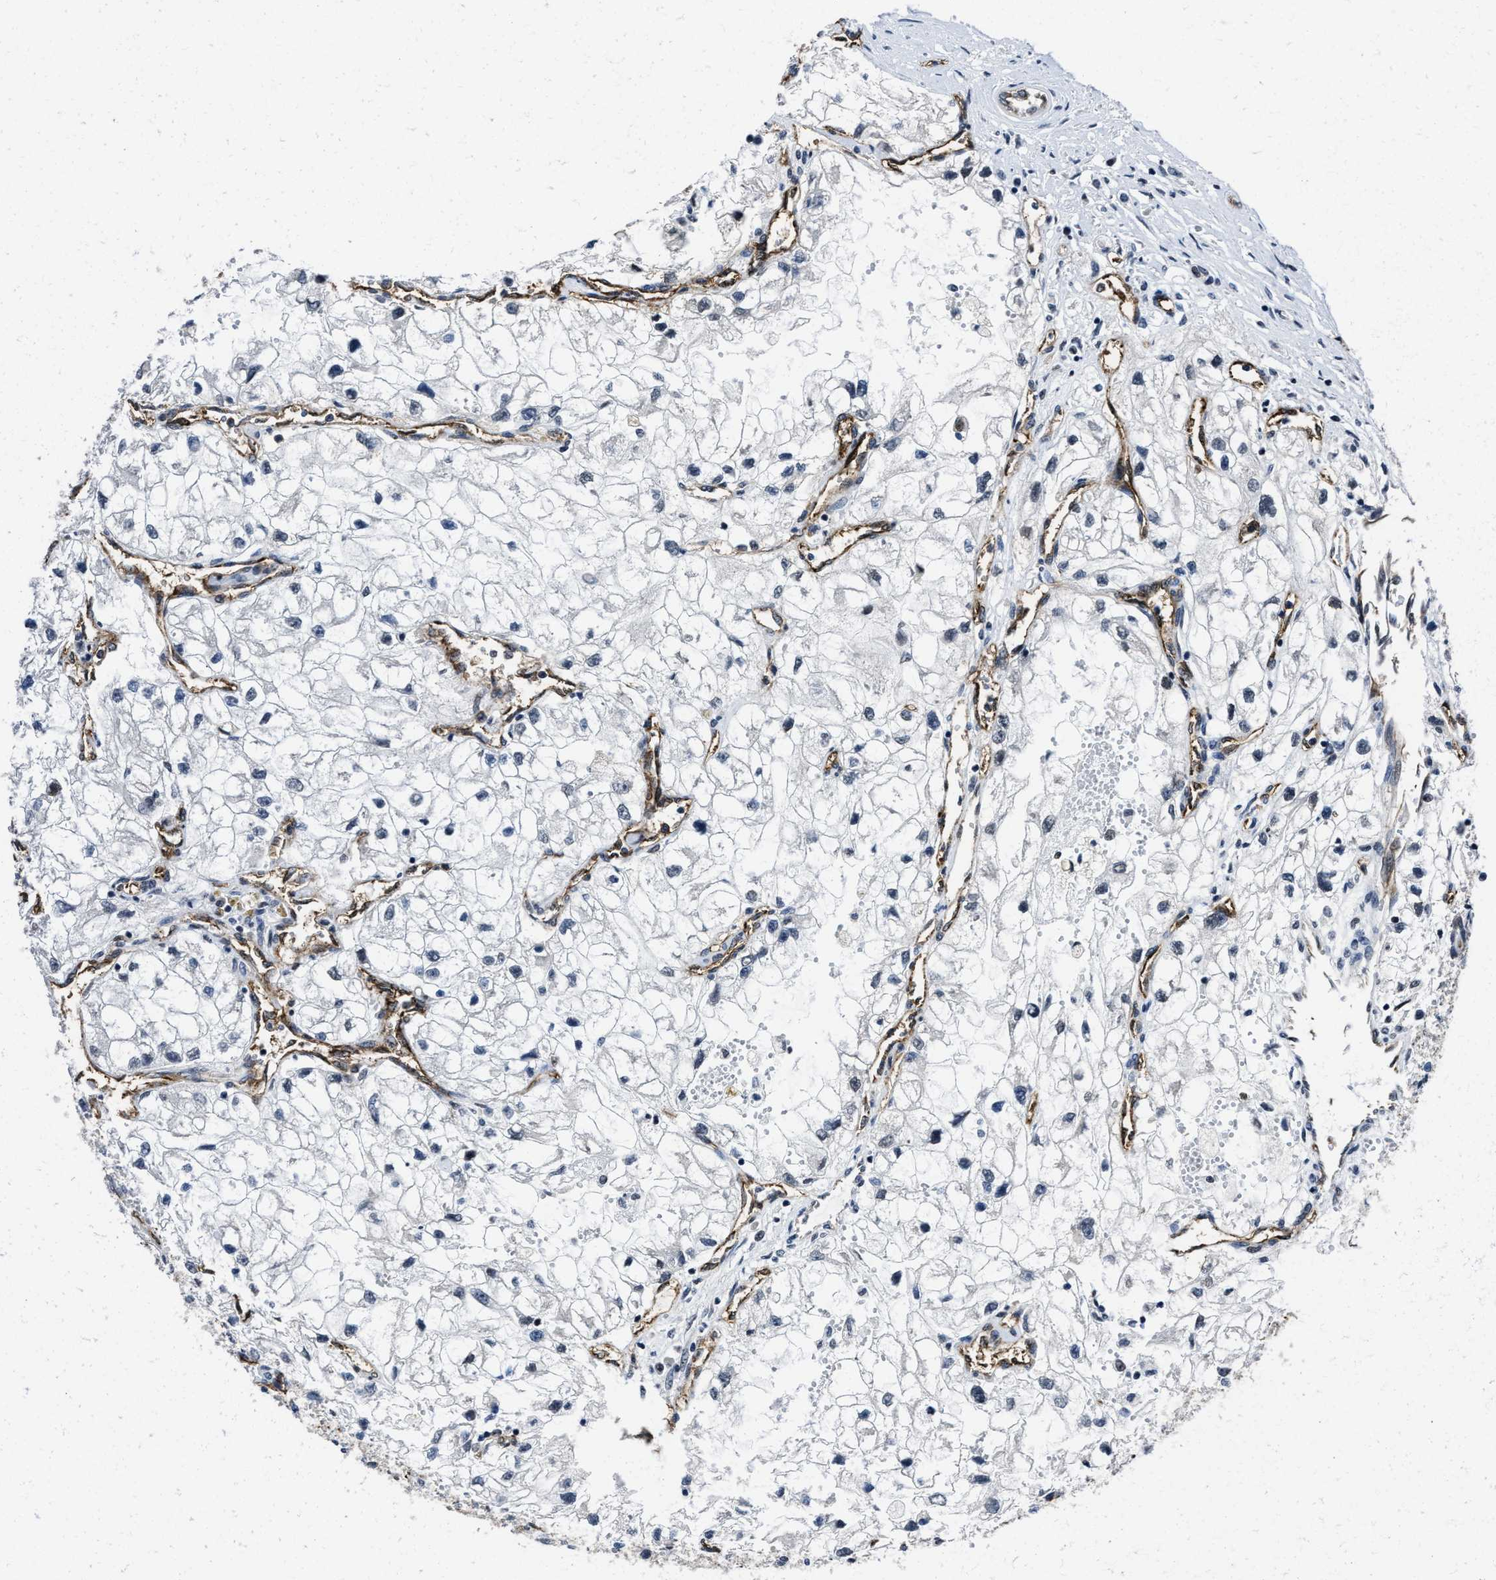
{"staining": {"intensity": "negative", "quantity": "none", "location": "none"}, "tissue": "renal cancer", "cell_type": "Tumor cells", "image_type": "cancer", "snomed": [{"axis": "morphology", "description": "Adenocarcinoma, NOS"}, {"axis": "topography", "description": "Kidney"}], "caption": "Protein analysis of renal cancer shows no significant positivity in tumor cells.", "gene": "MARCKSL1", "patient": {"sex": "female", "age": 70}}